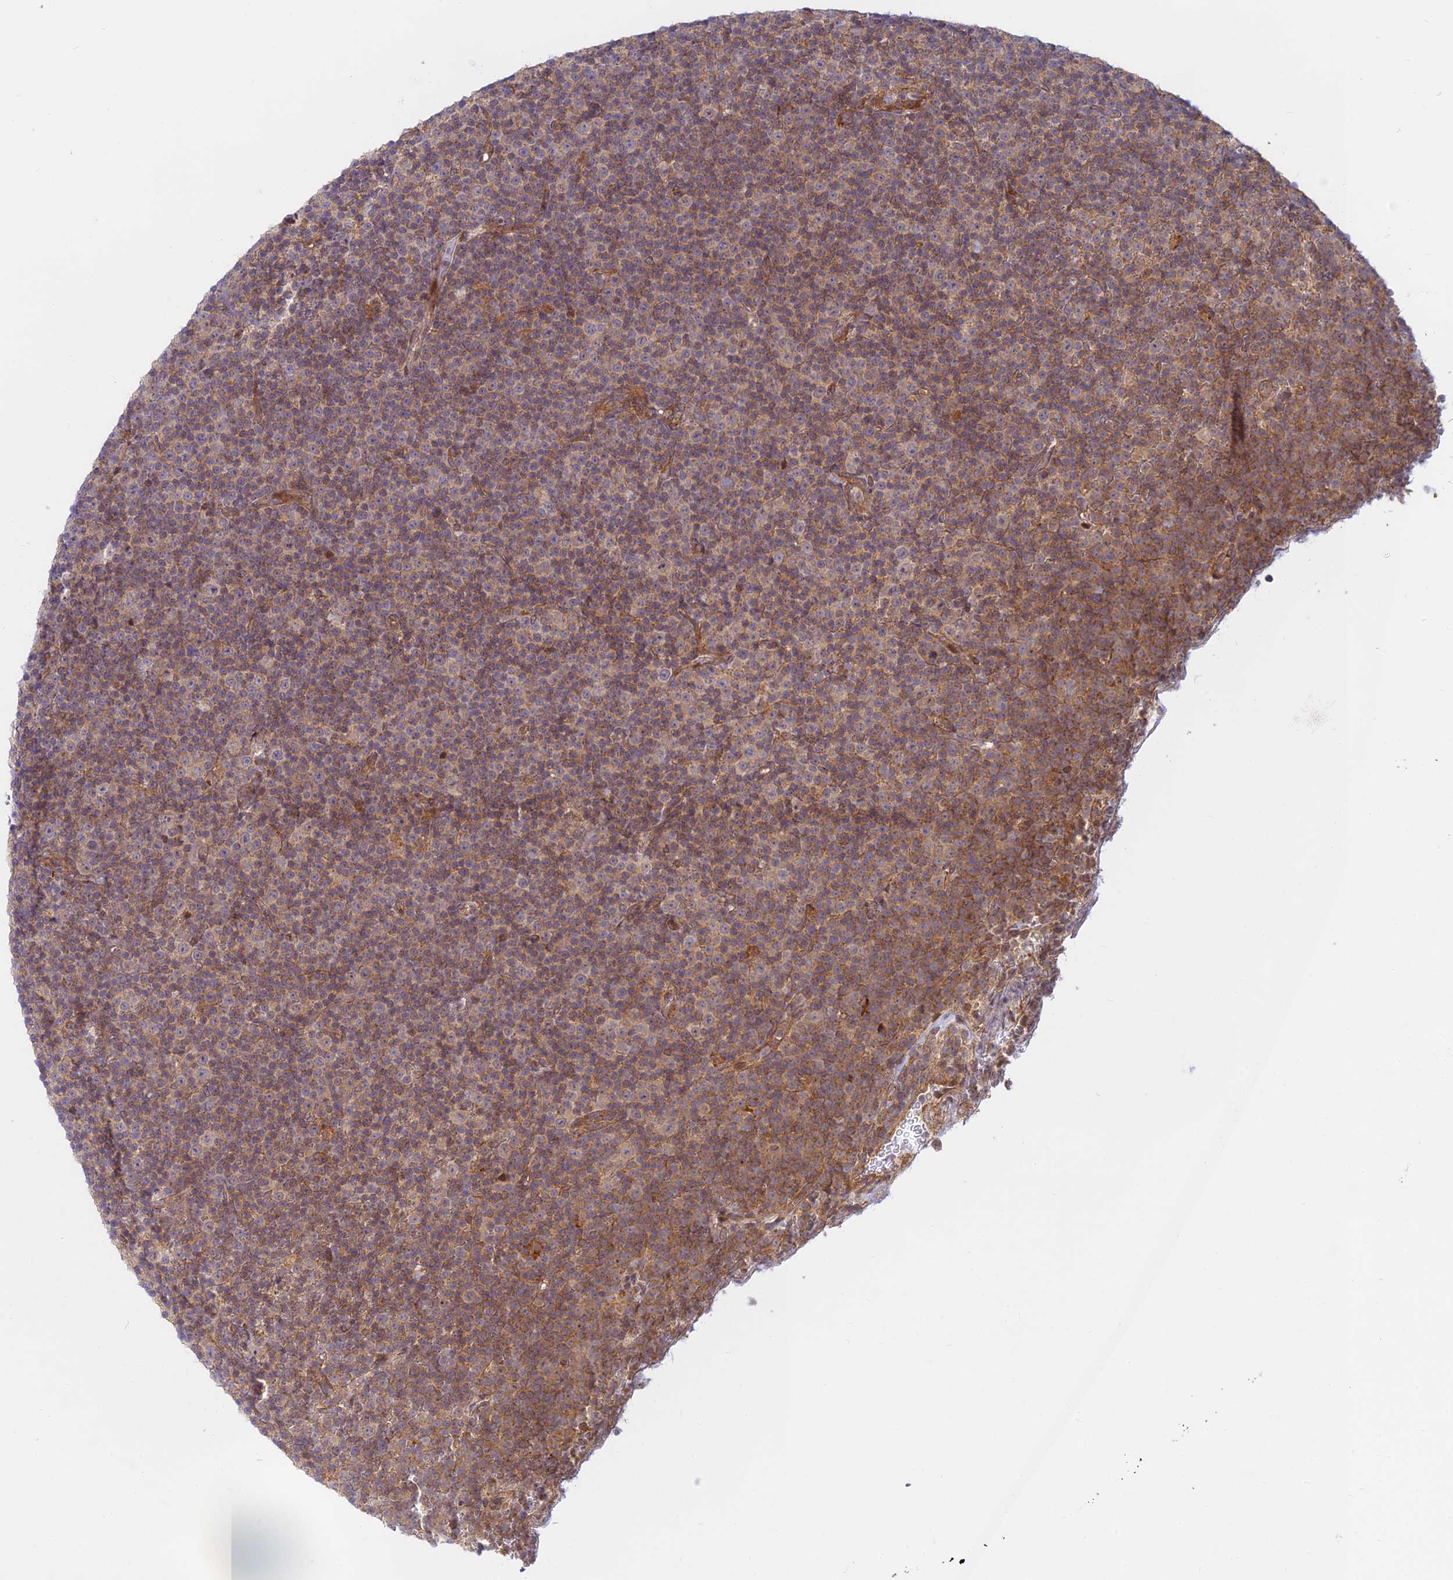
{"staining": {"intensity": "moderate", "quantity": "25%-75%", "location": "cytoplasmic/membranous"}, "tissue": "lymphoma", "cell_type": "Tumor cells", "image_type": "cancer", "snomed": [{"axis": "morphology", "description": "Malignant lymphoma, non-Hodgkin's type, Low grade"}, {"axis": "topography", "description": "Lymph node"}], "caption": "Protein expression analysis of human malignant lymphoma, non-Hodgkin's type (low-grade) reveals moderate cytoplasmic/membranous staining in about 25%-75% of tumor cells.", "gene": "HOOK2", "patient": {"sex": "female", "age": 67}}